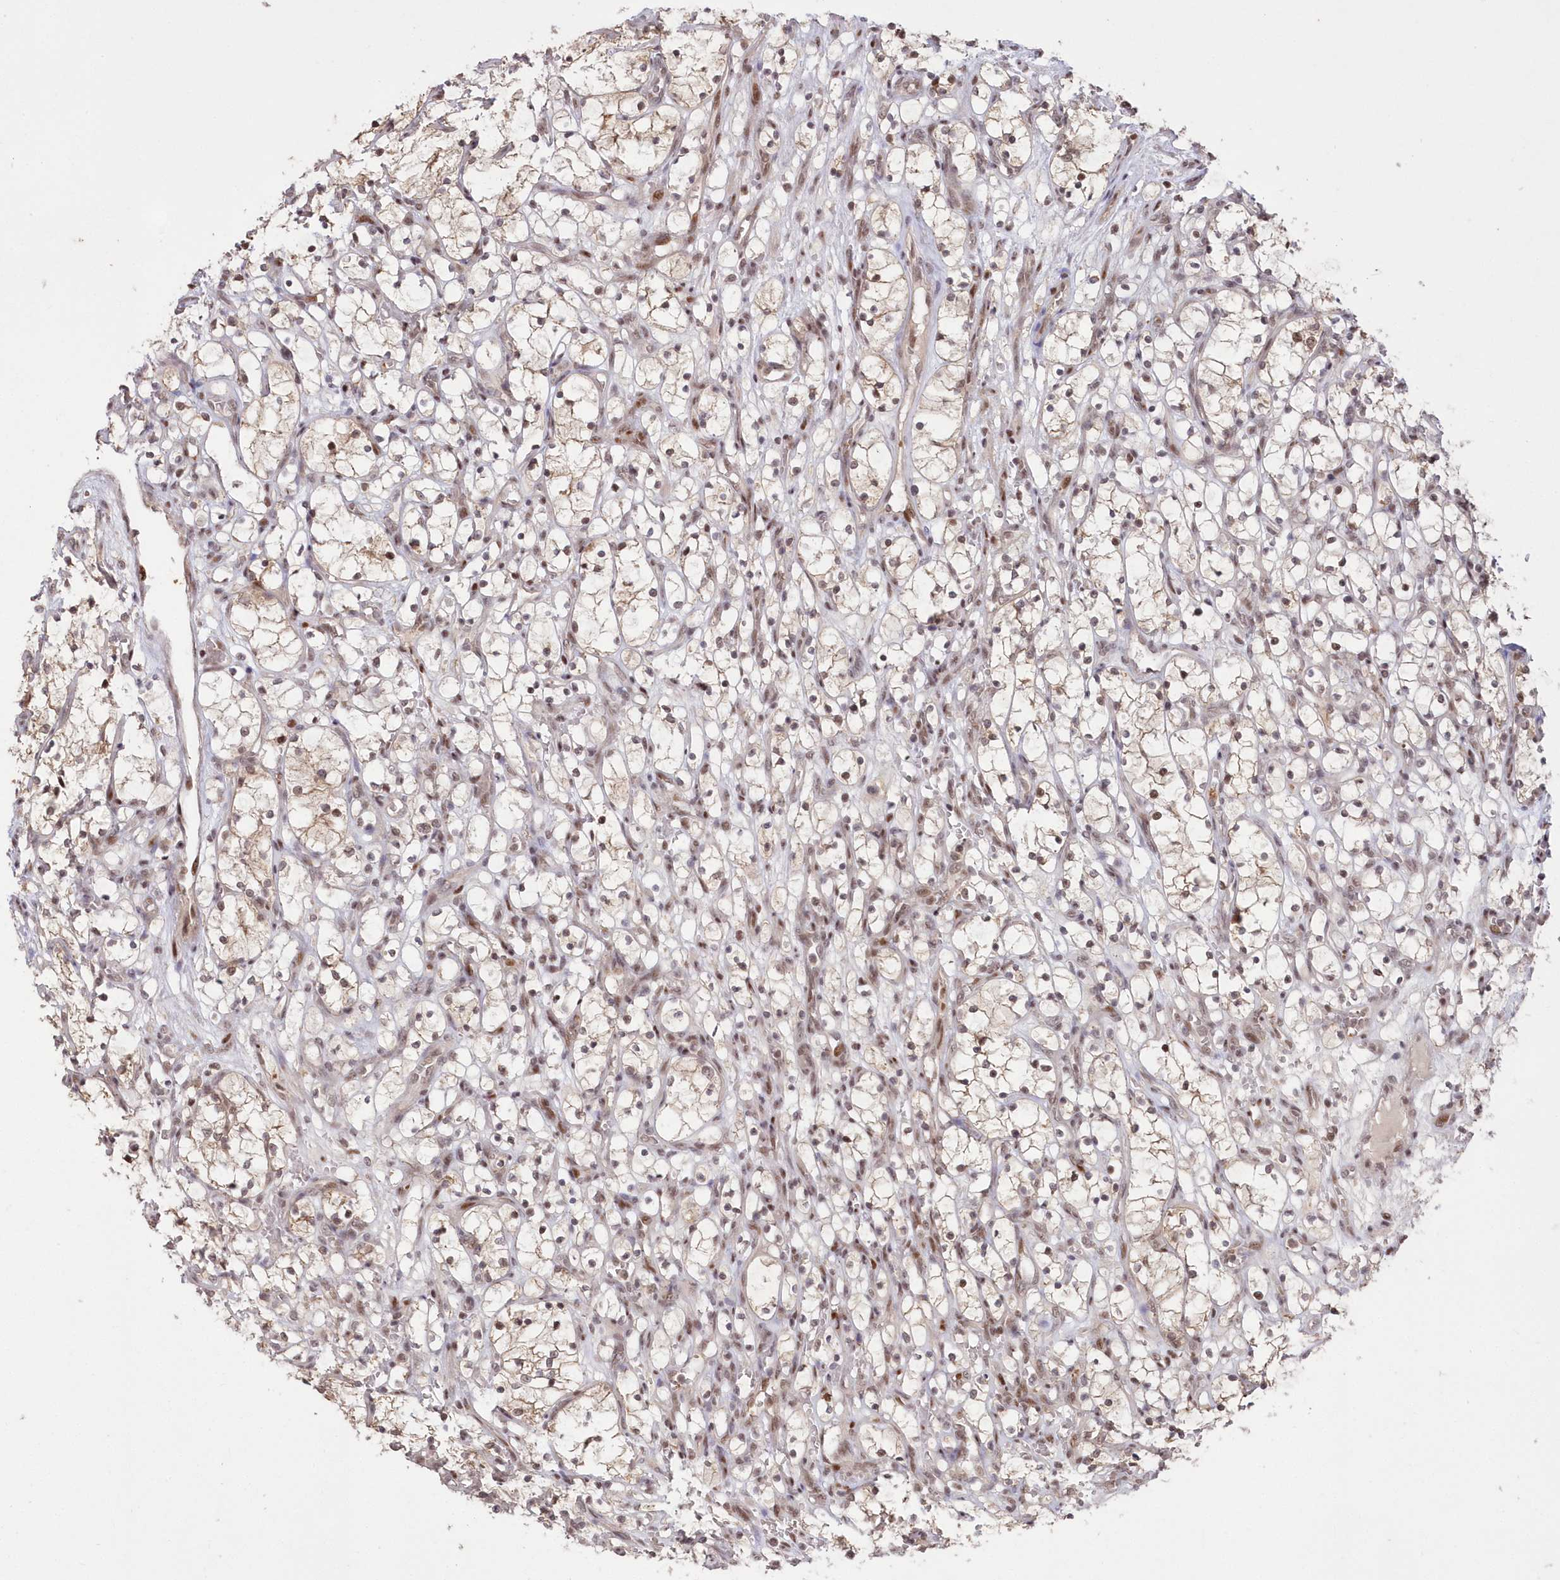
{"staining": {"intensity": "weak", "quantity": ">75%", "location": "nuclear"}, "tissue": "renal cancer", "cell_type": "Tumor cells", "image_type": "cancer", "snomed": [{"axis": "morphology", "description": "Adenocarcinoma, NOS"}, {"axis": "topography", "description": "Kidney"}], "caption": "Immunohistochemical staining of human adenocarcinoma (renal) displays weak nuclear protein expression in about >75% of tumor cells. Immunohistochemistry stains the protein in brown and the nuclei are stained blue.", "gene": "WBP1L", "patient": {"sex": "female", "age": 69}}